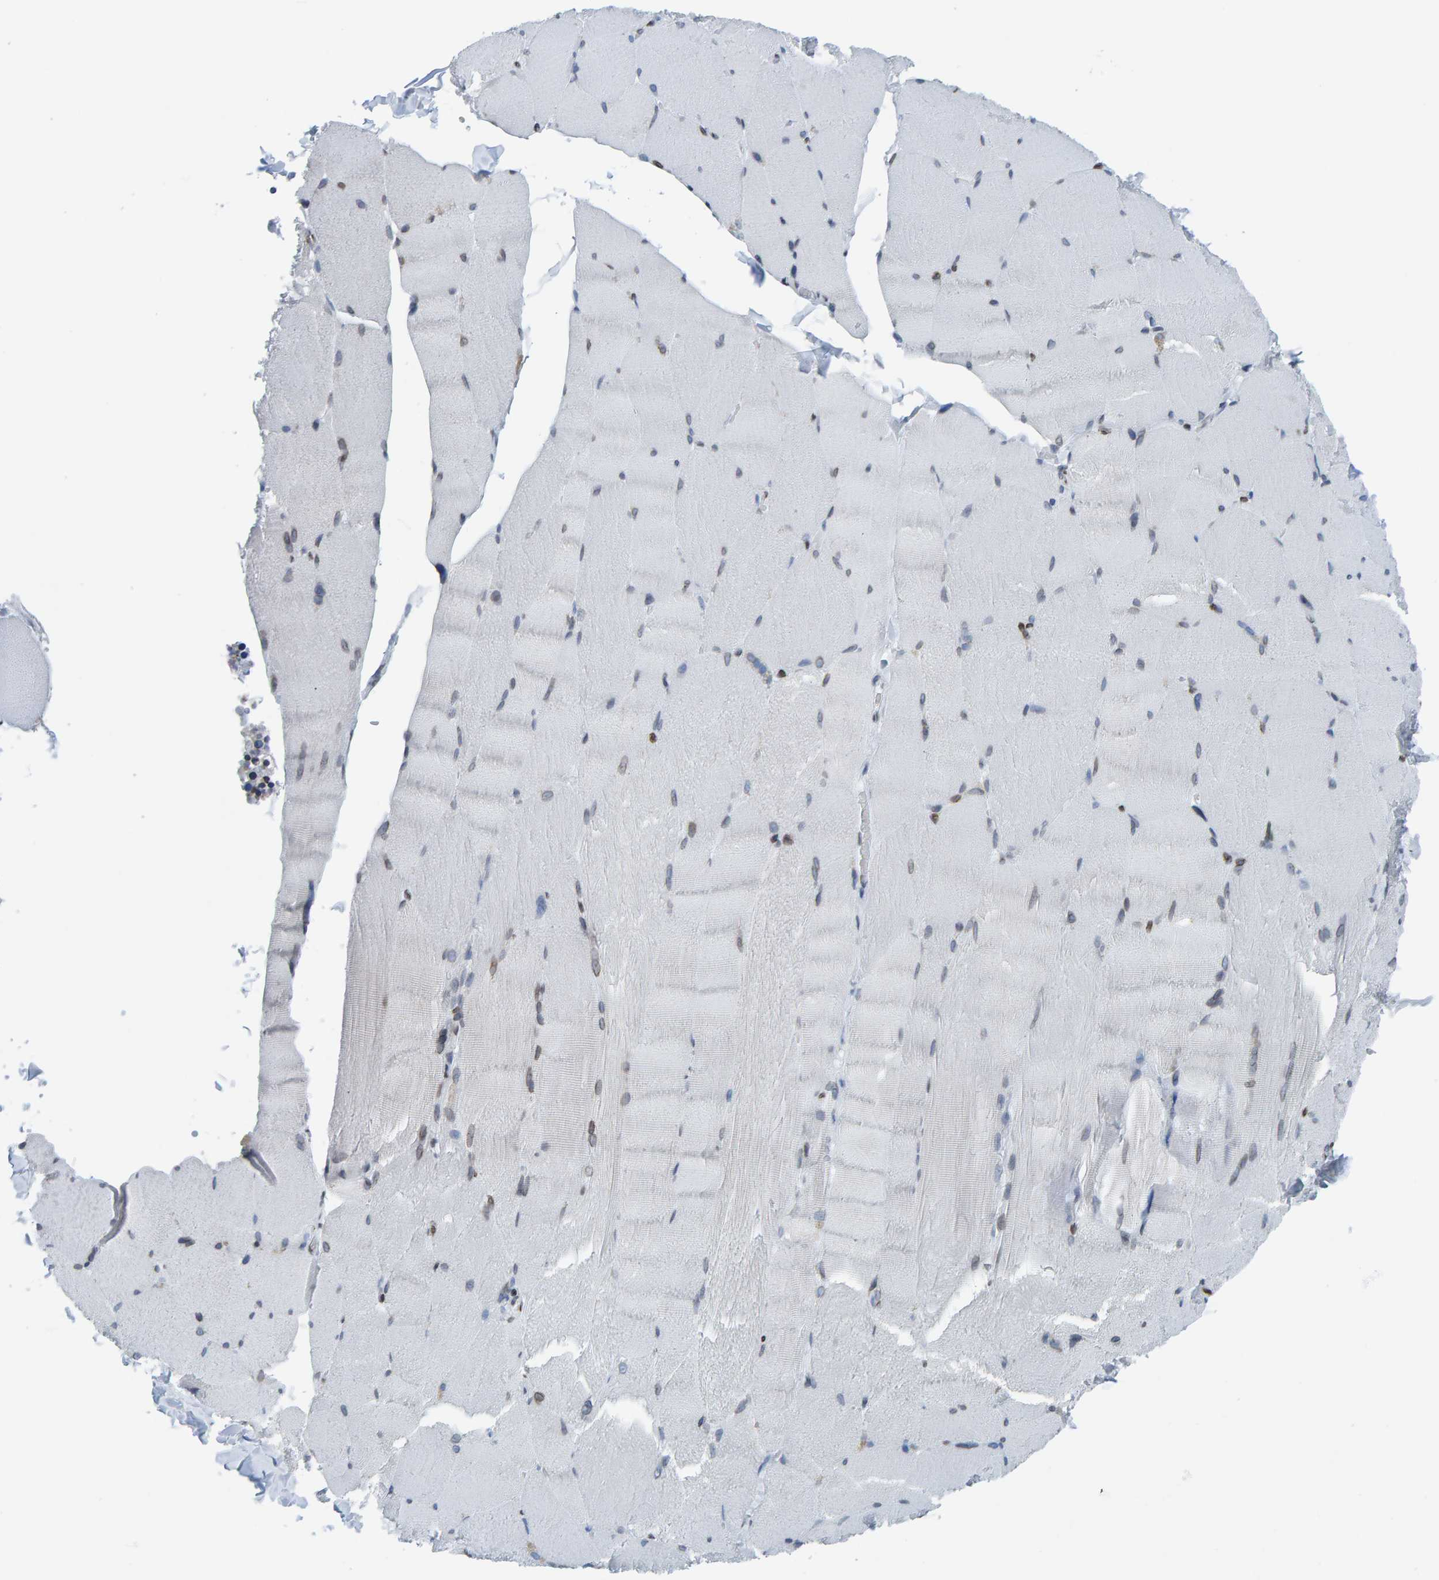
{"staining": {"intensity": "weak", "quantity": "<25%", "location": "cytoplasmic/membranous,nuclear"}, "tissue": "skeletal muscle", "cell_type": "Myocytes", "image_type": "normal", "snomed": [{"axis": "morphology", "description": "Normal tissue, NOS"}, {"axis": "topography", "description": "Skin"}, {"axis": "topography", "description": "Skeletal muscle"}], "caption": "Skeletal muscle stained for a protein using IHC displays no staining myocytes.", "gene": "LMNB2", "patient": {"sex": "male", "age": 83}}